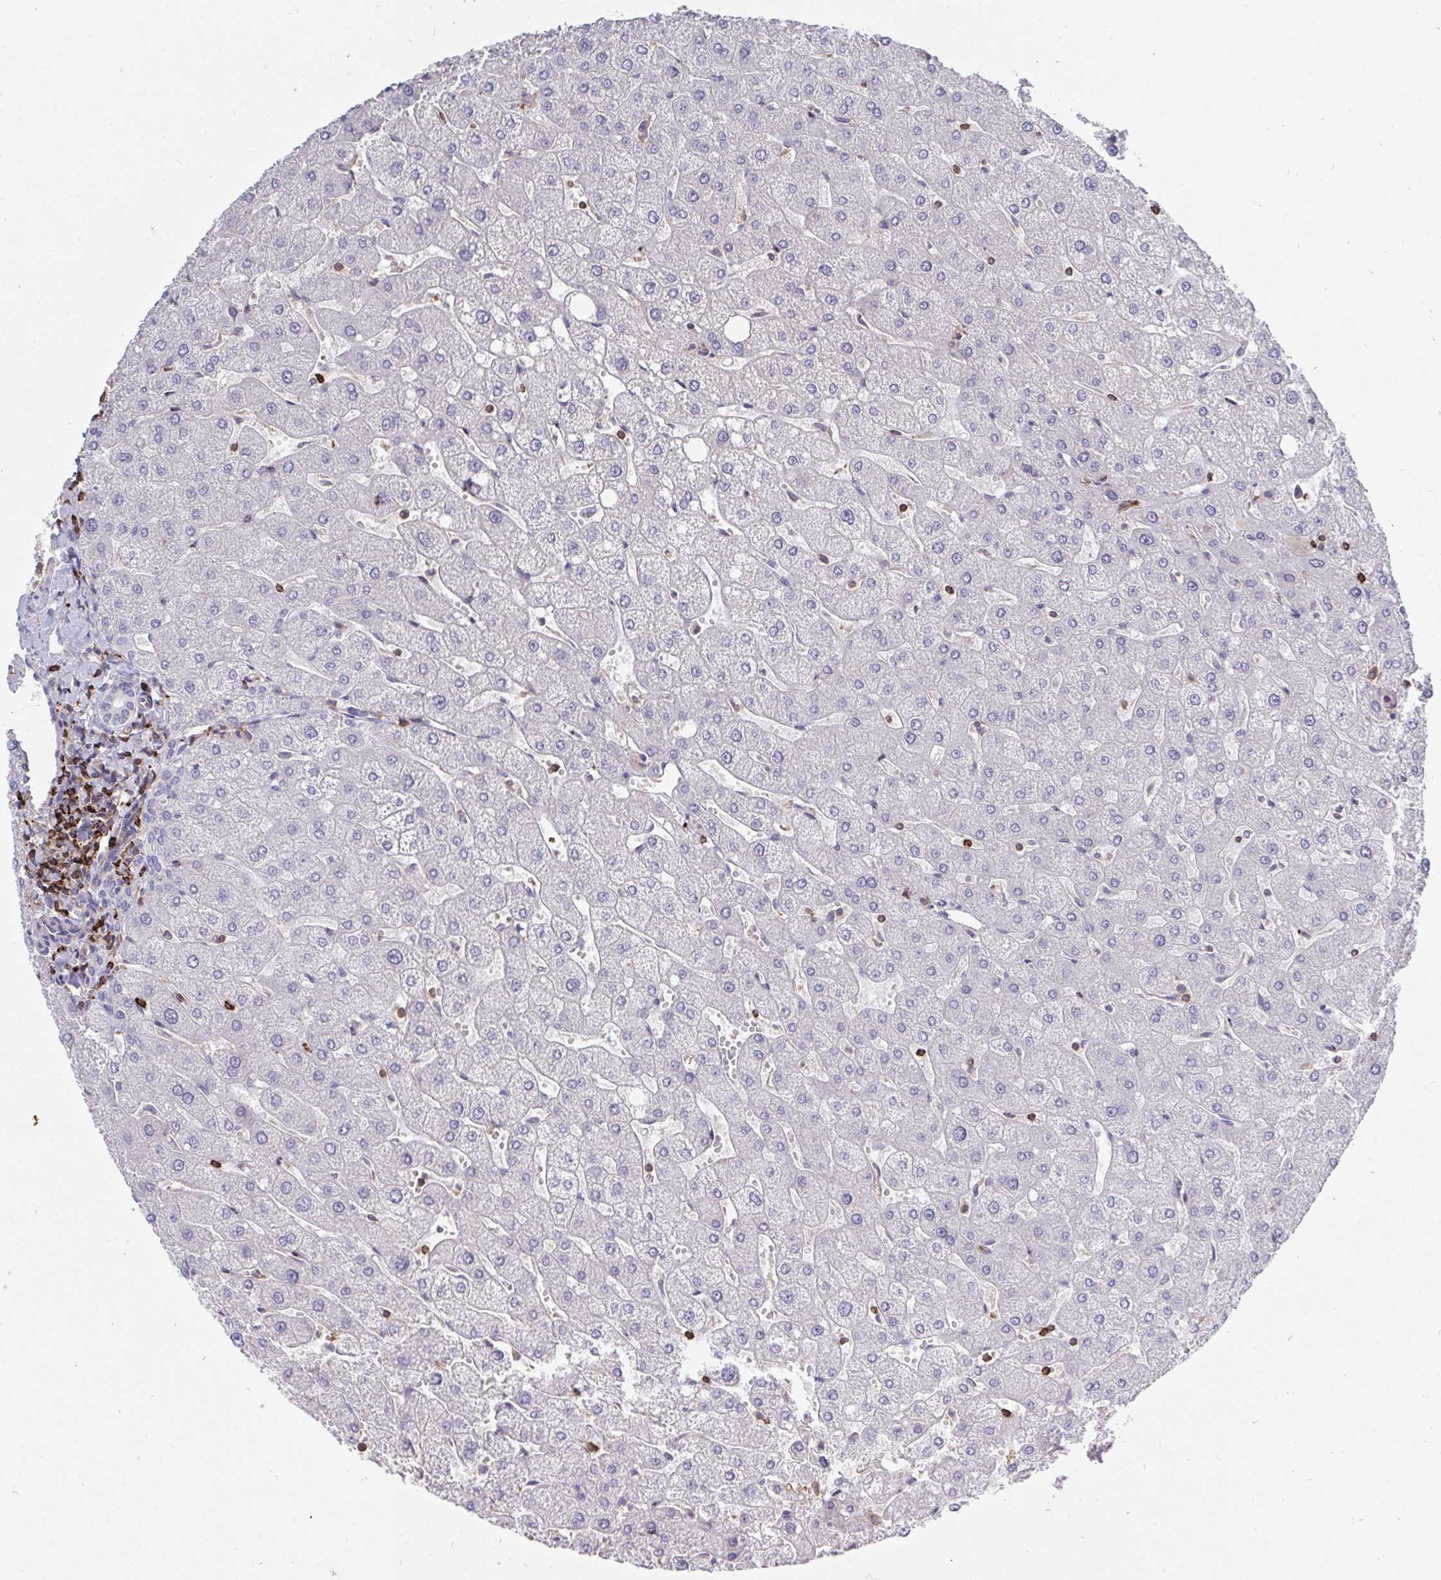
{"staining": {"intensity": "negative", "quantity": "none", "location": "none"}, "tissue": "liver", "cell_type": "Cholangiocytes", "image_type": "normal", "snomed": [{"axis": "morphology", "description": "Normal tissue, NOS"}, {"axis": "topography", "description": "Liver"}], "caption": "IHC histopathology image of normal human liver stained for a protein (brown), which exhibits no expression in cholangiocytes.", "gene": "CFL1", "patient": {"sex": "male", "age": 67}}